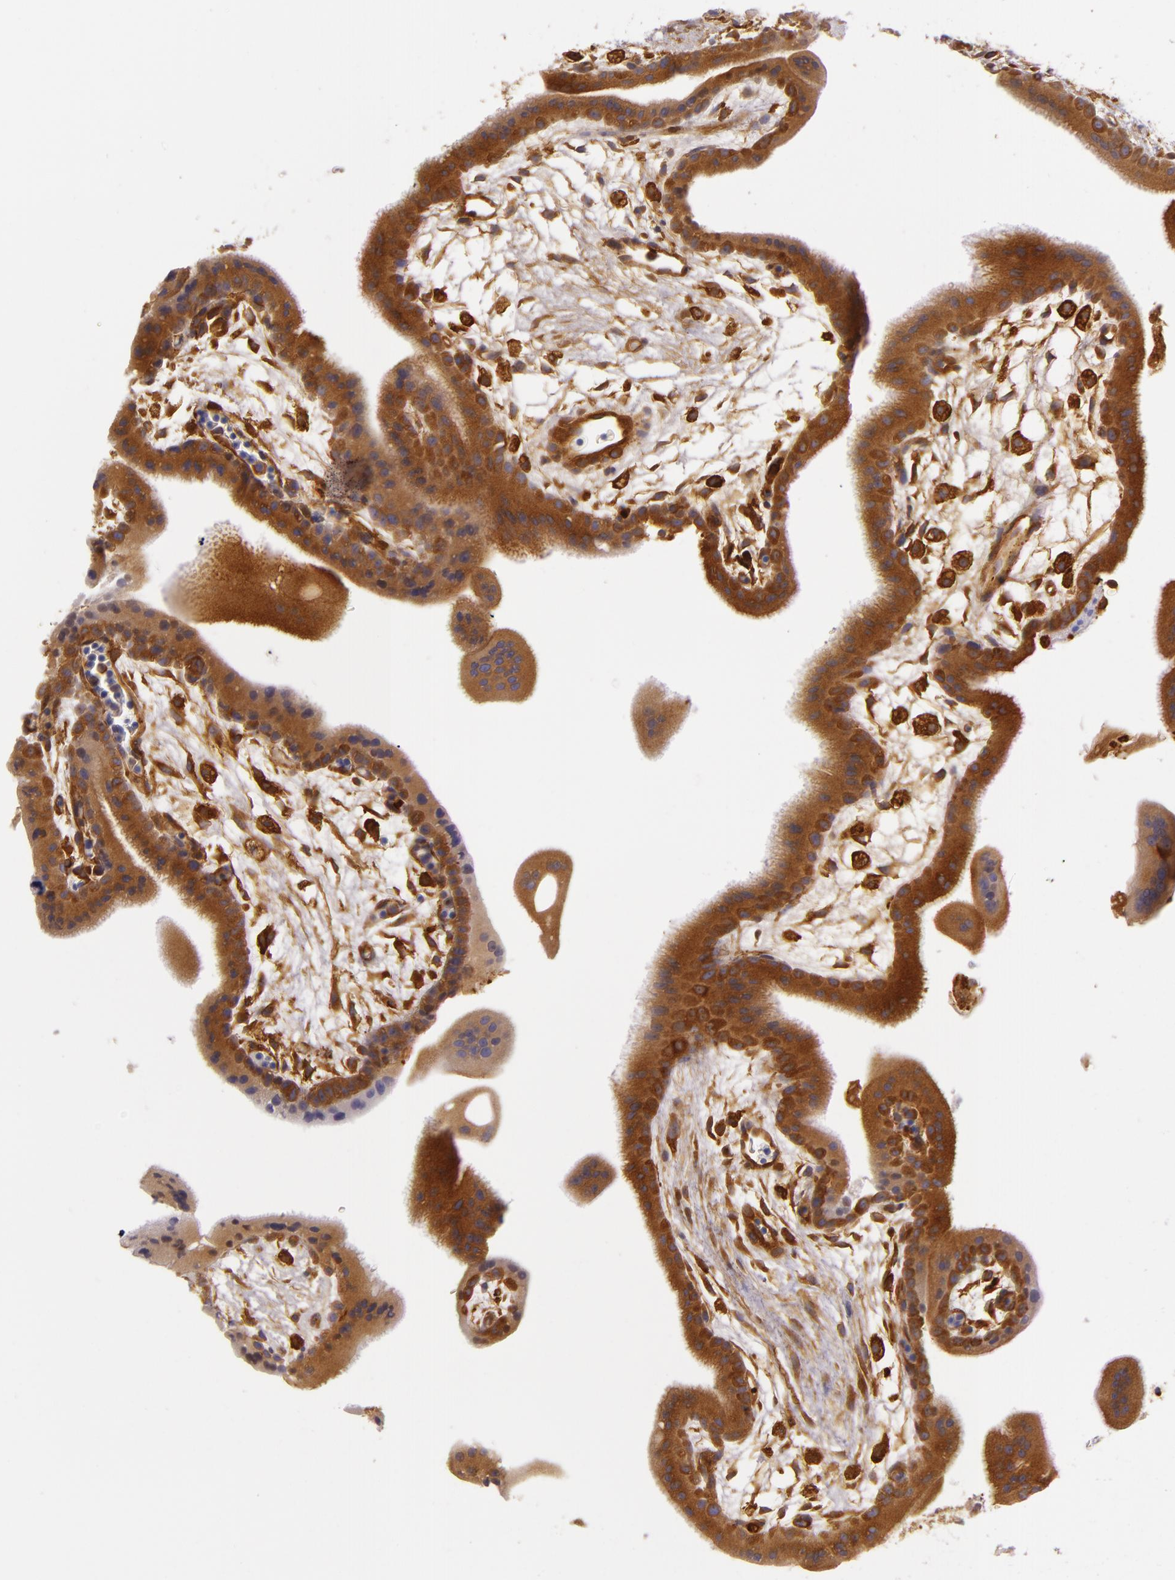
{"staining": {"intensity": "strong", "quantity": ">75%", "location": "cytoplasmic/membranous"}, "tissue": "placenta", "cell_type": "Decidual cells", "image_type": "normal", "snomed": [{"axis": "morphology", "description": "Normal tissue, NOS"}, {"axis": "topography", "description": "Placenta"}], "caption": "DAB (3,3'-diaminobenzidine) immunohistochemical staining of normal human placenta demonstrates strong cytoplasmic/membranous protein expression in about >75% of decidual cells. The protein of interest is shown in brown color, while the nuclei are stained blue.", "gene": "TLN1", "patient": {"sex": "female", "age": 35}}